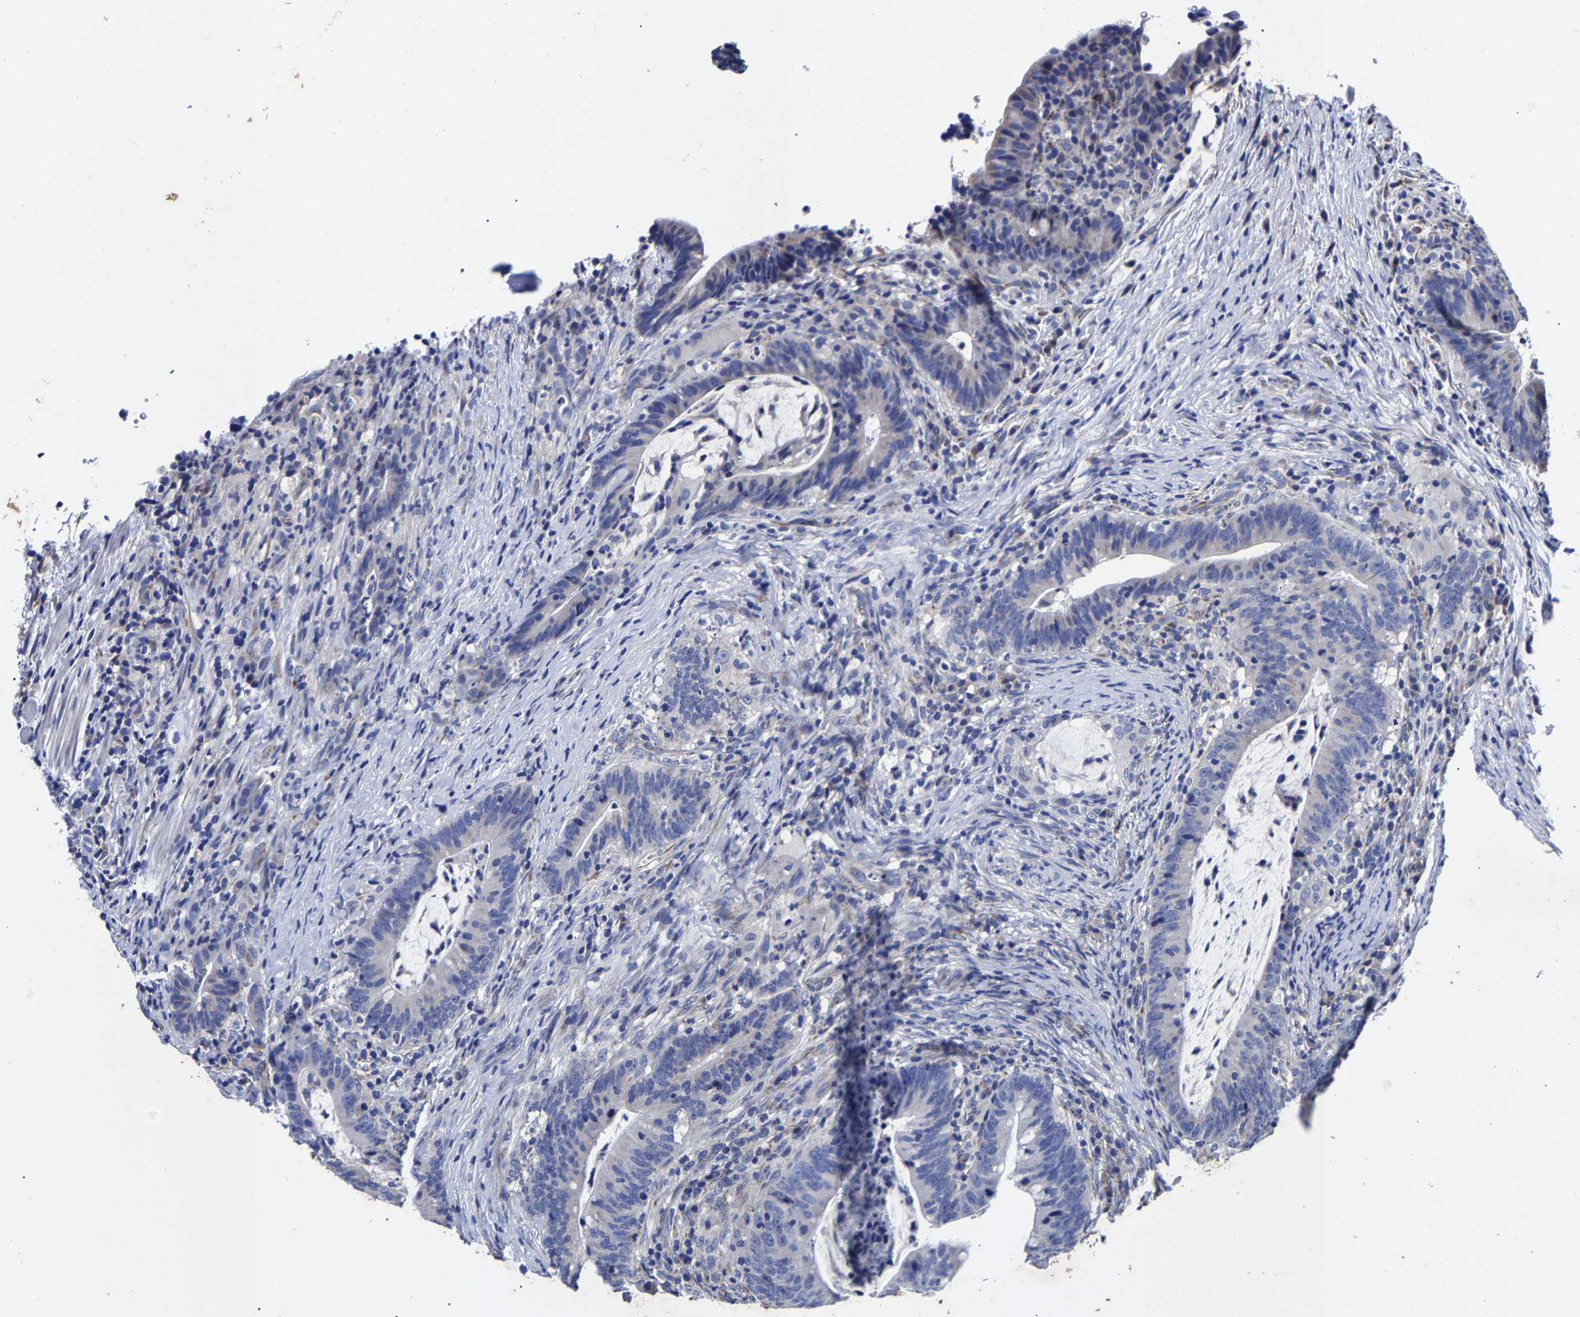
{"staining": {"intensity": "negative", "quantity": "none", "location": "none"}, "tissue": "colorectal cancer", "cell_type": "Tumor cells", "image_type": "cancer", "snomed": [{"axis": "morphology", "description": "Adenocarcinoma, NOS"}, {"axis": "topography", "description": "Colon"}], "caption": "High power microscopy micrograph of an immunohistochemistry image of adenocarcinoma (colorectal), revealing no significant positivity in tumor cells. (DAB immunohistochemistry visualized using brightfield microscopy, high magnification).", "gene": "AASS", "patient": {"sex": "female", "age": 66}}